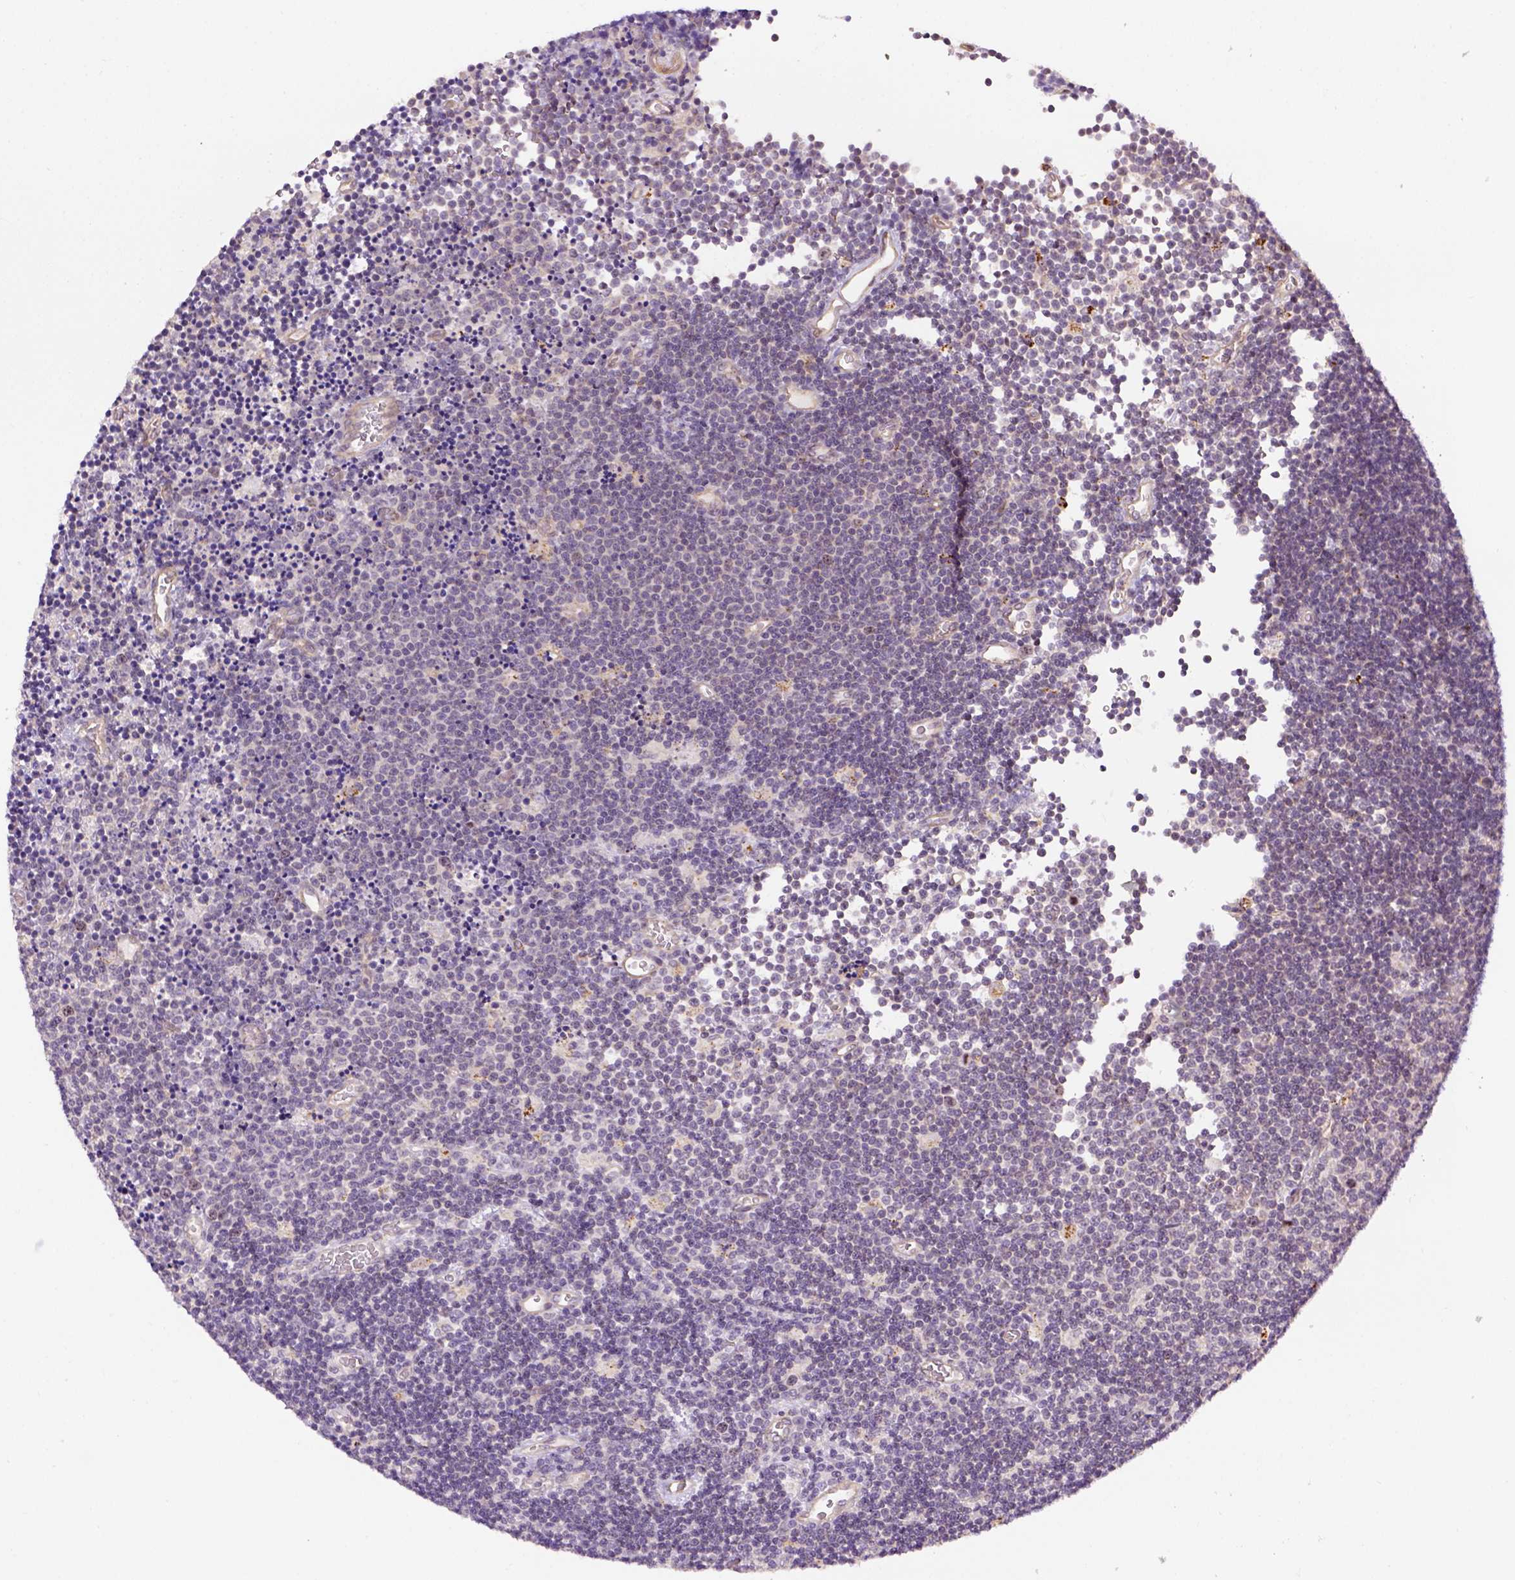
{"staining": {"intensity": "moderate", "quantity": "<25%", "location": "cytoplasmic/membranous"}, "tissue": "lymphoma", "cell_type": "Tumor cells", "image_type": "cancer", "snomed": [{"axis": "morphology", "description": "Malignant lymphoma, non-Hodgkin's type, Low grade"}, {"axis": "topography", "description": "Brain"}], "caption": "DAB (3,3'-diaminobenzidine) immunohistochemical staining of low-grade malignant lymphoma, non-Hodgkin's type displays moderate cytoplasmic/membranous protein expression in approximately <25% of tumor cells.", "gene": "KAZN", "patient": {"sex": "female", "age": 66}}